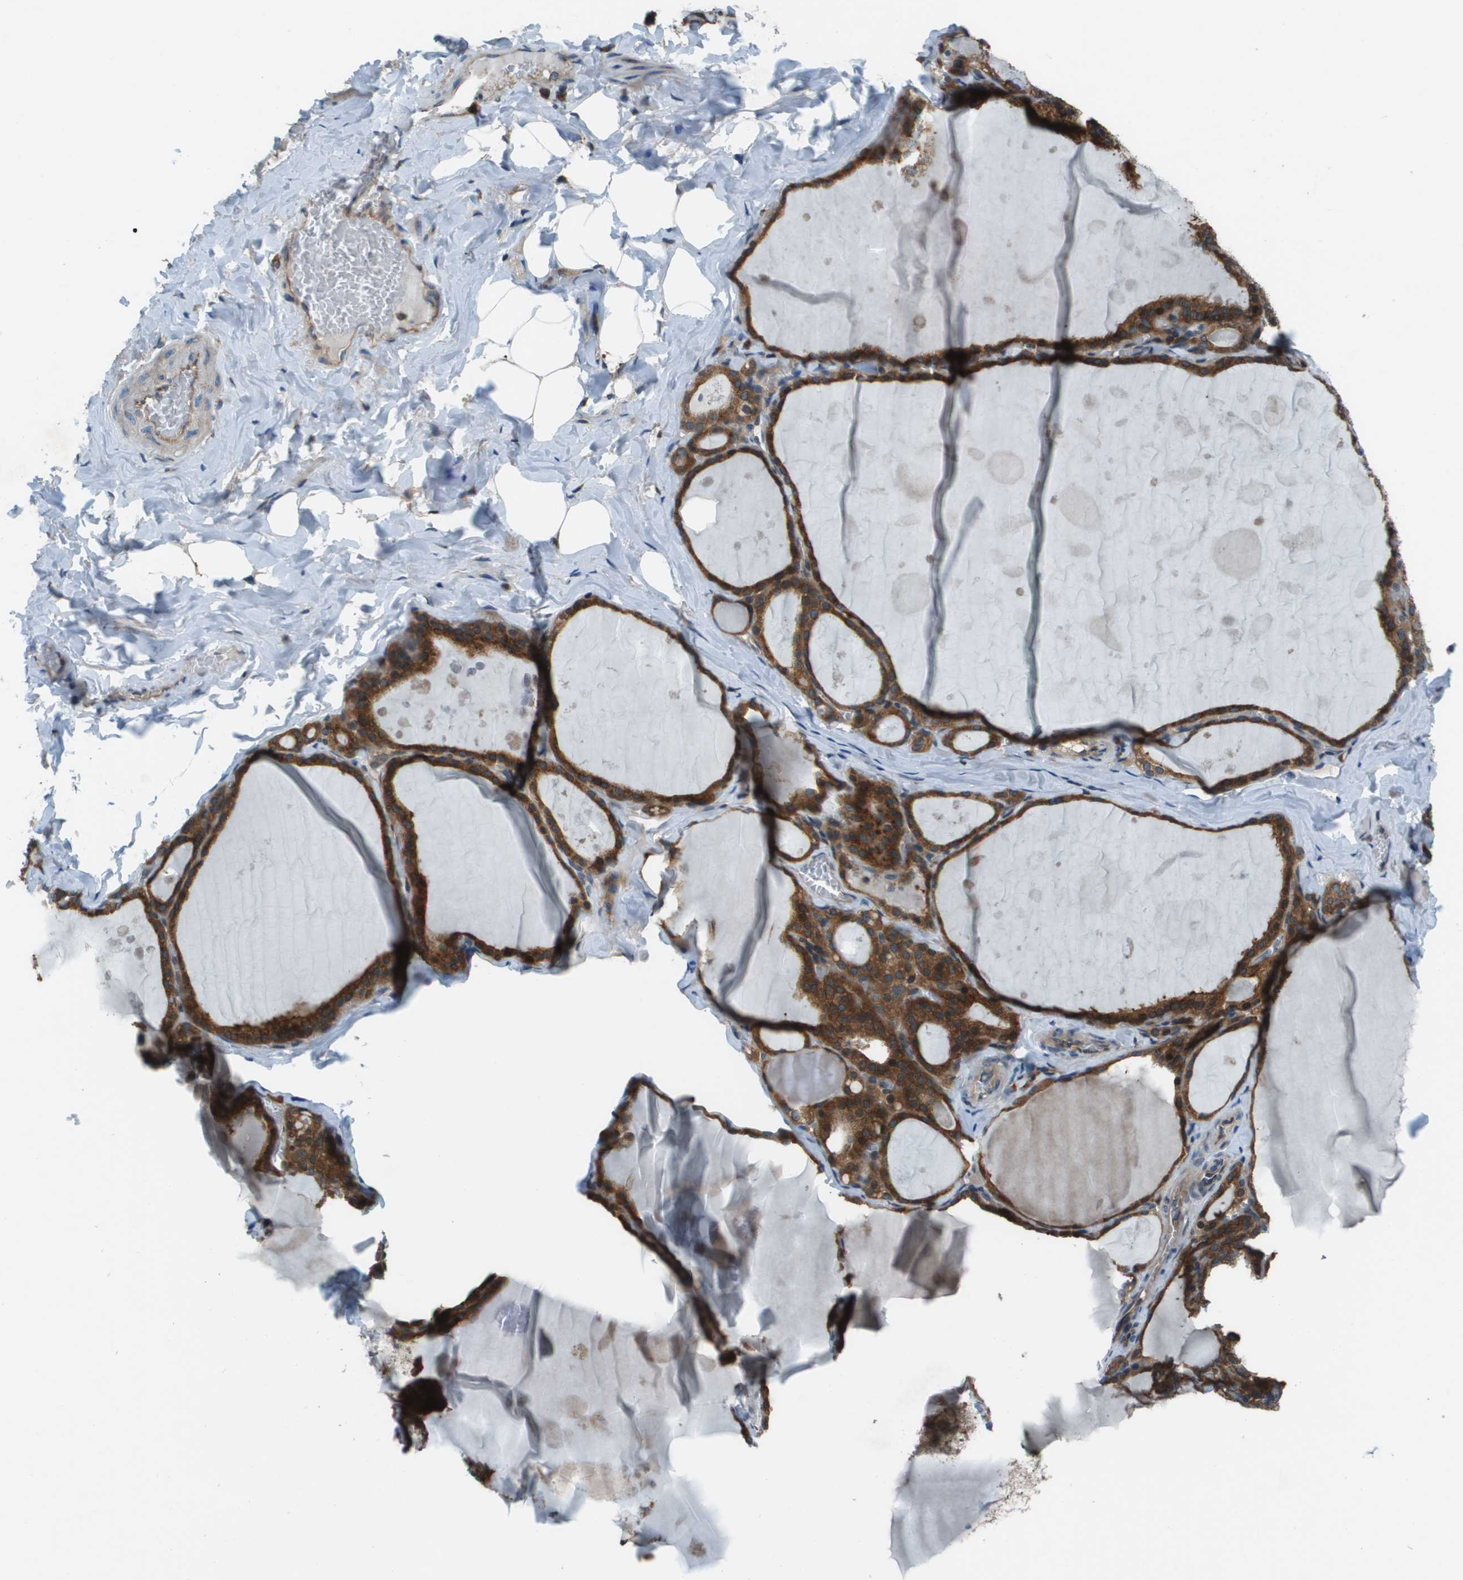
{"staining": {"intensity": "moderate", "quantity": ">75%", "location": "cytoplasmic/membranous"}, "tissue": "thyroid gland", "cell_type": "Glandular cells", "image_type": "normal", "snomed": [{"axis": "morphology", "description": "Normal tissue, NOS"}, {"axis": "topography", "description": "Thyroid gland"}], "caption": "Immunohistochemical staining of unremarkable human thyroid gland exhibits moderate cytoplasmic/membranous protein expression in approximately >75% of glandular cells.", "gene": "ARFGAP2", "patient": {"sex": "male", "age": 56}}